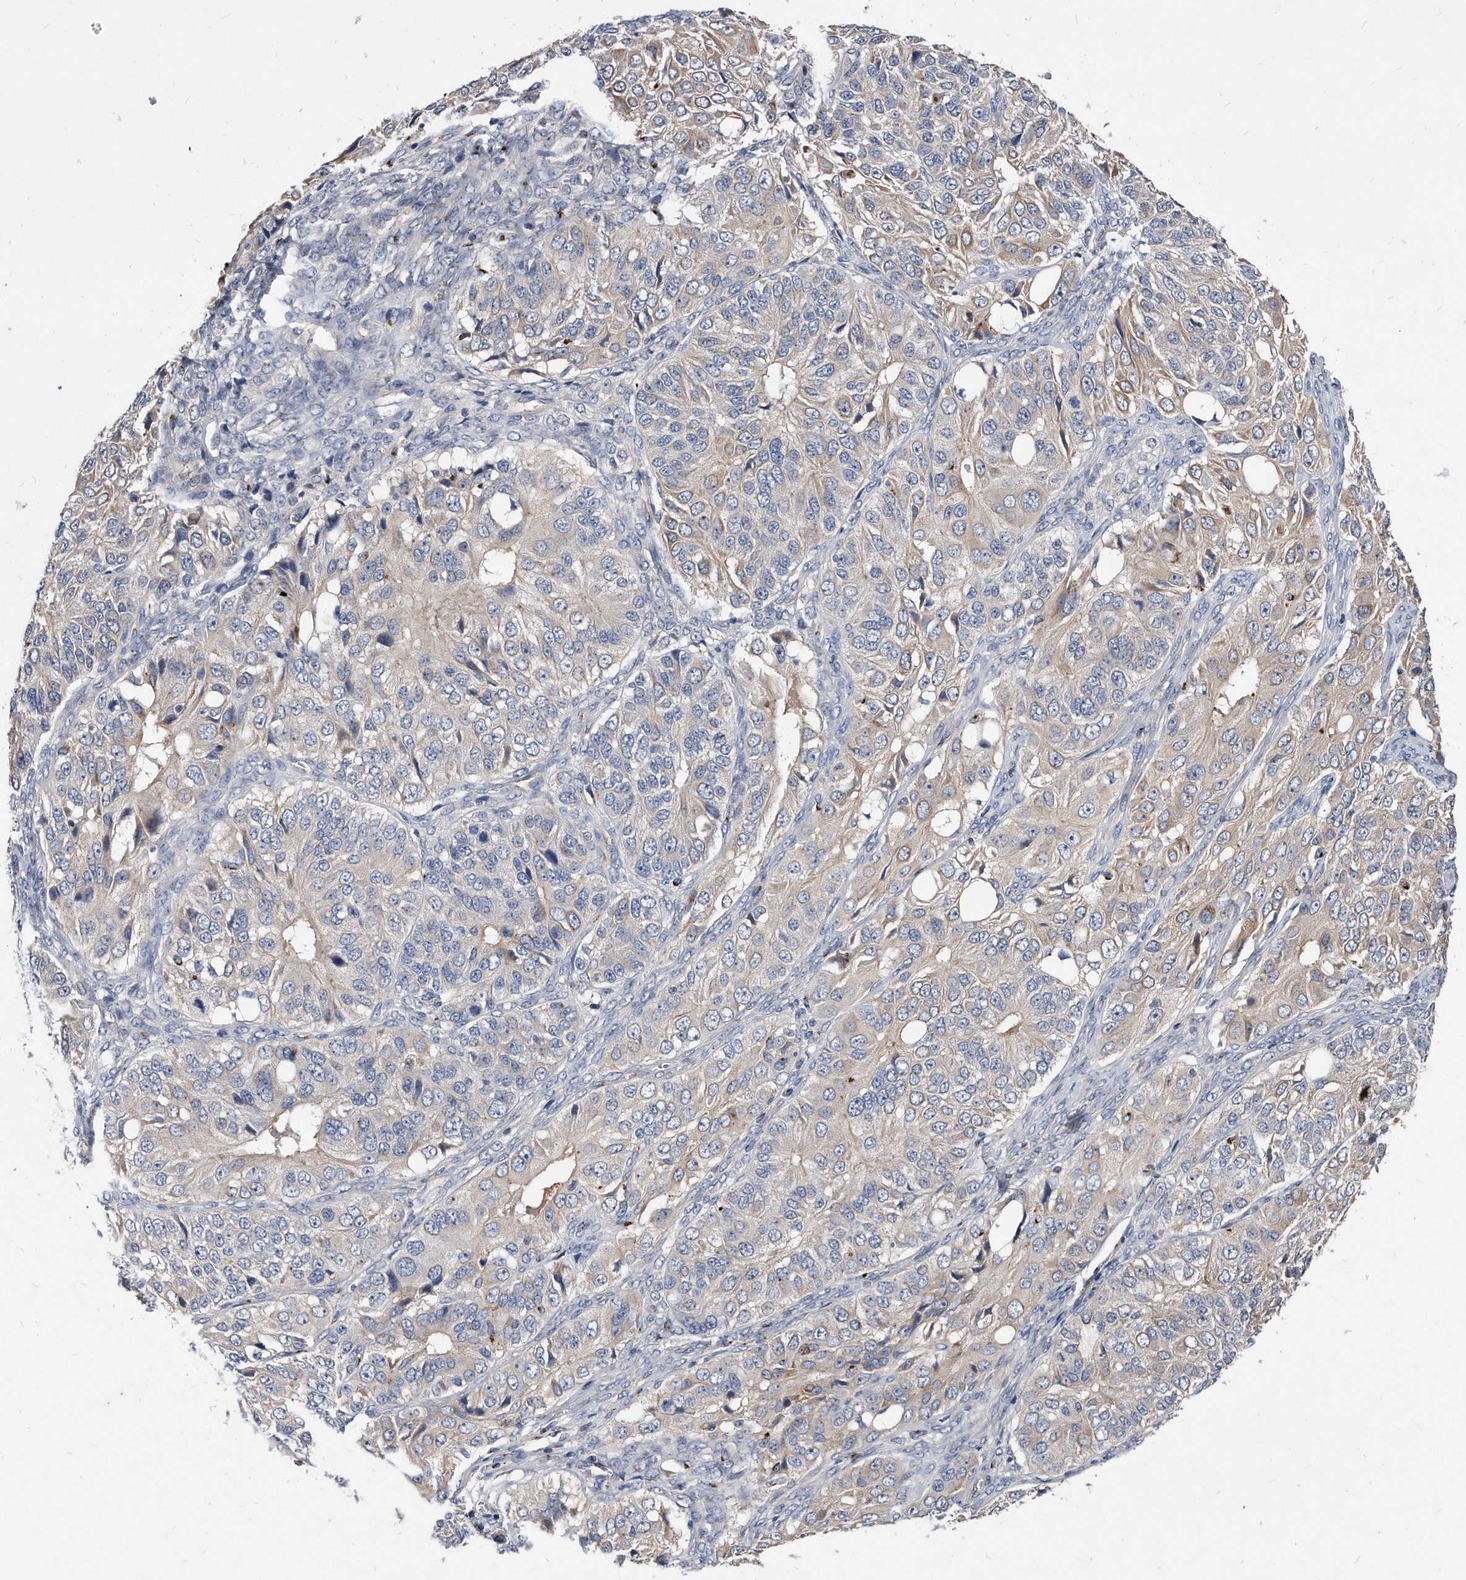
{"staining": {"intensity": "weak", "quantity": "<25%", "location": "cytoplasmic/membranous"}, "tissue": "ovarian cancer", "cell_type": "Tumor cells", "image_type": "cancer", "snomed": [{"axis": "morphology", "description": "Carcinoma, endometroid"}, {"axis": "topography", "description": "Ovary"}], "caption": "IHC of endometroid carcinoma (ovarian) reveals no positivity in tumor cells.", "gene": "MGAT4A", "patient": {"sex": "female", "age": 51}}